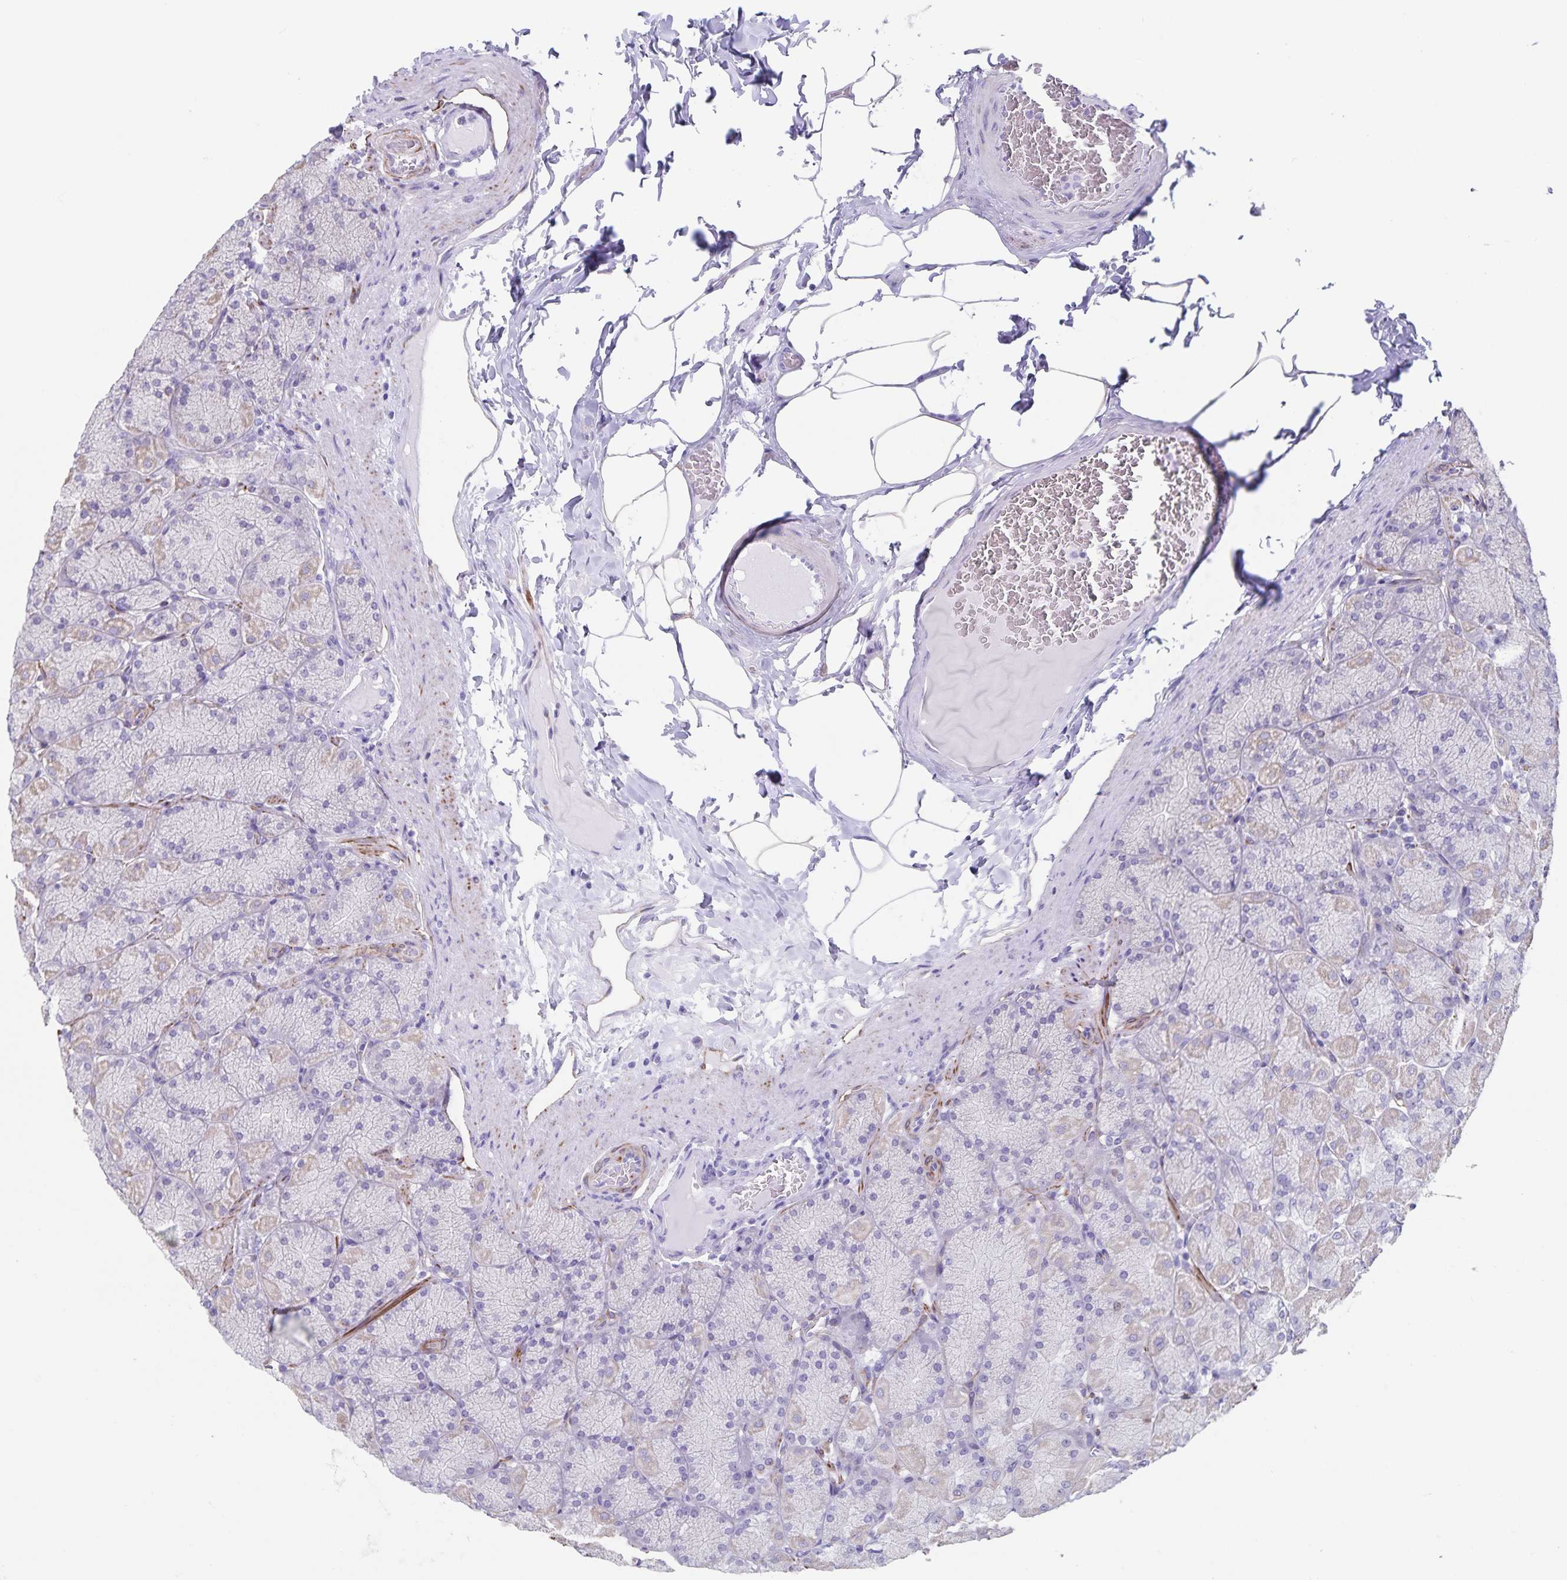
{"staining": {"intensity": "weak", "quantity": "25%-75%", "location": "cytoplasmic/membranous"}, "tissue": "stomach", "cell_type": "Glandular cells", "image_type": "normal", "snomed": [{"axis": "morphology", "description": "Normal tissue, NOS"}, {"axis": "topography", "description": "Stomach, upper"}], "caption": "A histopathology image of human stomach stained for a protein displays weak cytoplasmic/membranous brown staining in glandular cells.", "gene": "SYNM", "patient": {"sex": "female", "age": 56}}